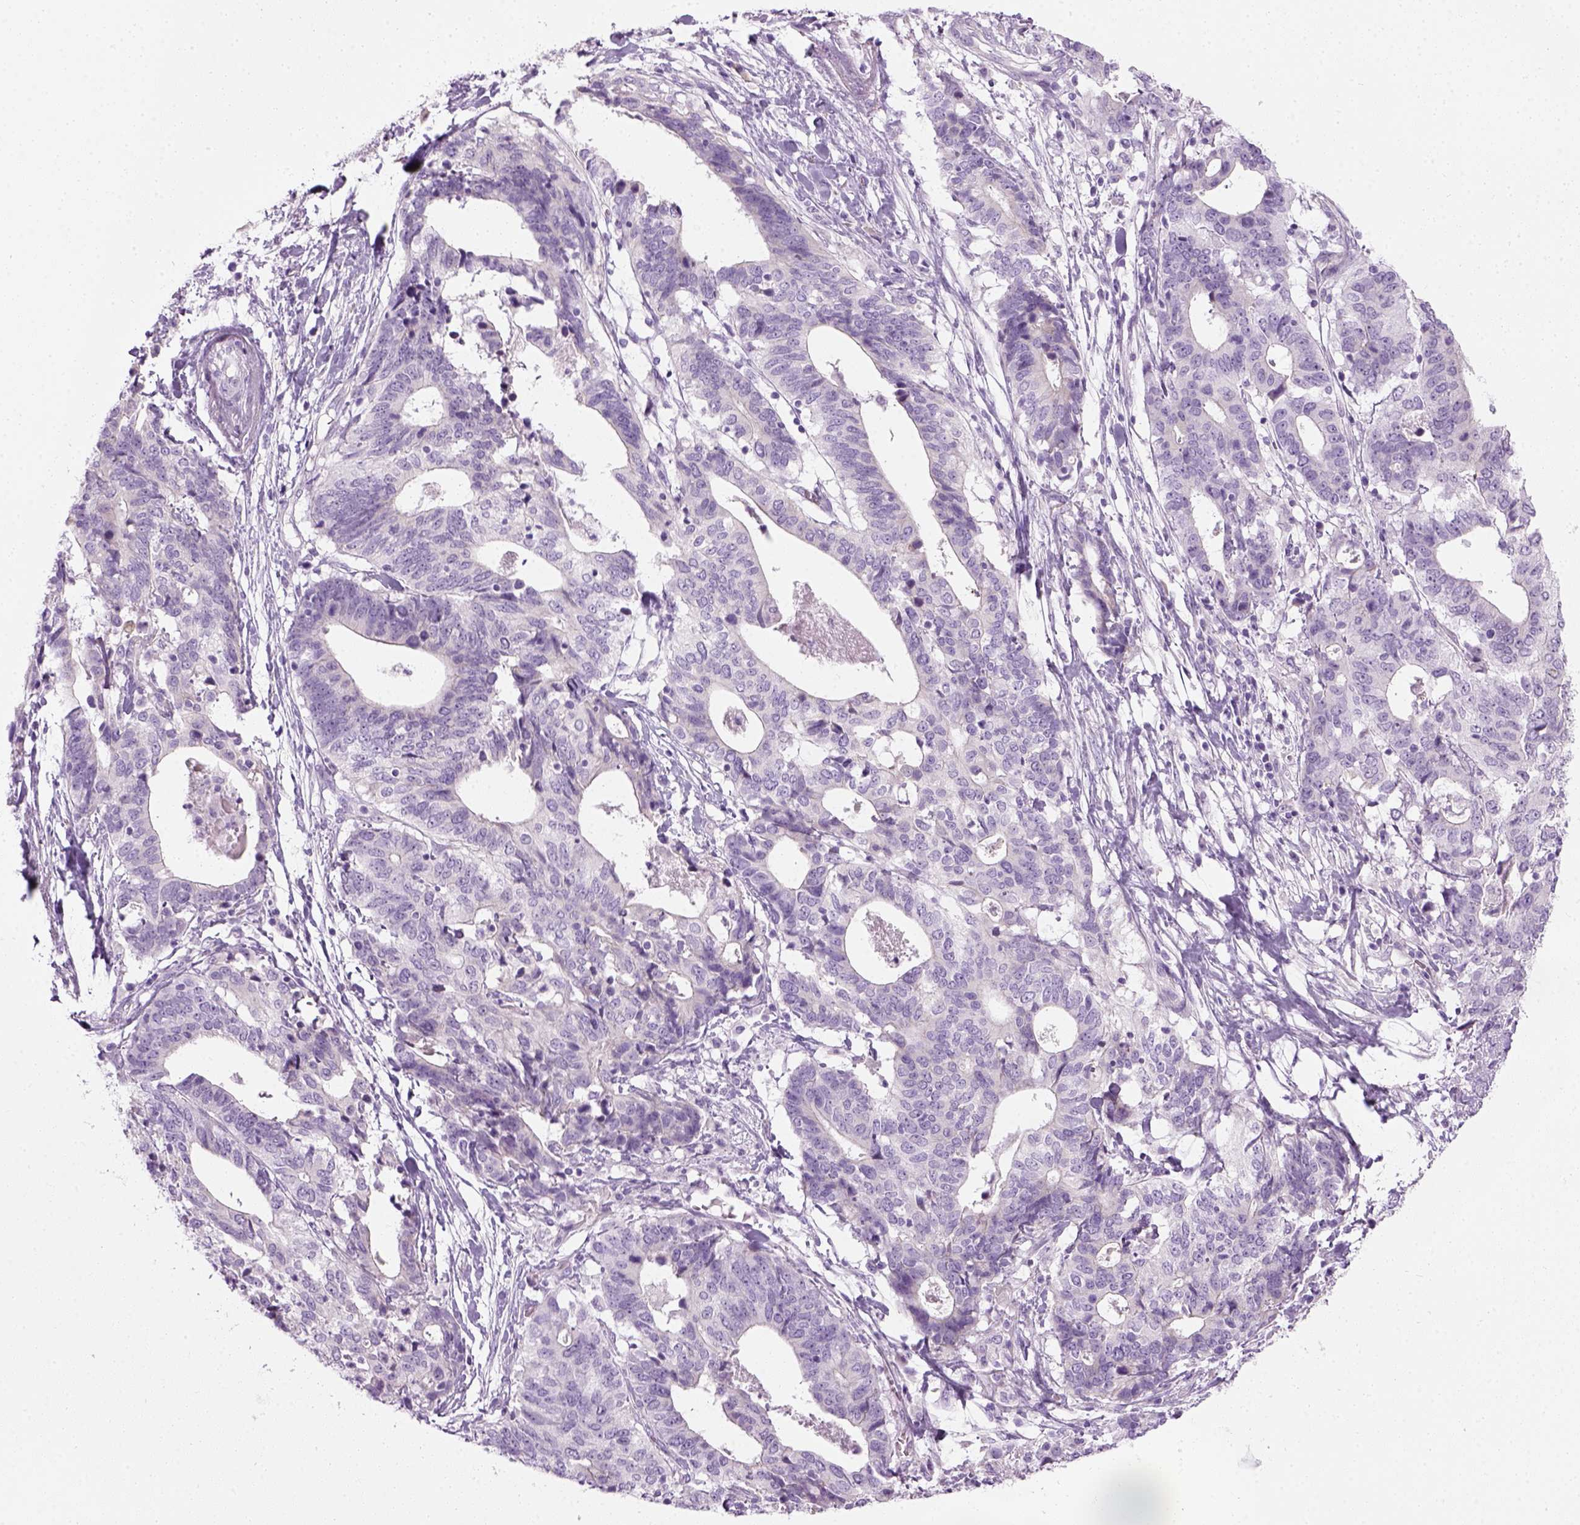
{"staining": {"intensity": "negative", "quantity": "none", "location": "none"}, "tissue": "stomach cancer", "cell_type": "Tumor cells", "image_type": "cancer", "snomed": [{"axis": "morphology", "description": "Adenocarcinoma, NOS"}, {"axis": "topography", "description": "Stomach, upper"}], "caption": "Immunohistochemistry (IHC) of stomach adenocarcinoma exhibits no expression in tumor cells.", "gene": "CIBAR2", "patient": {"sex": "female", "age": 67}}